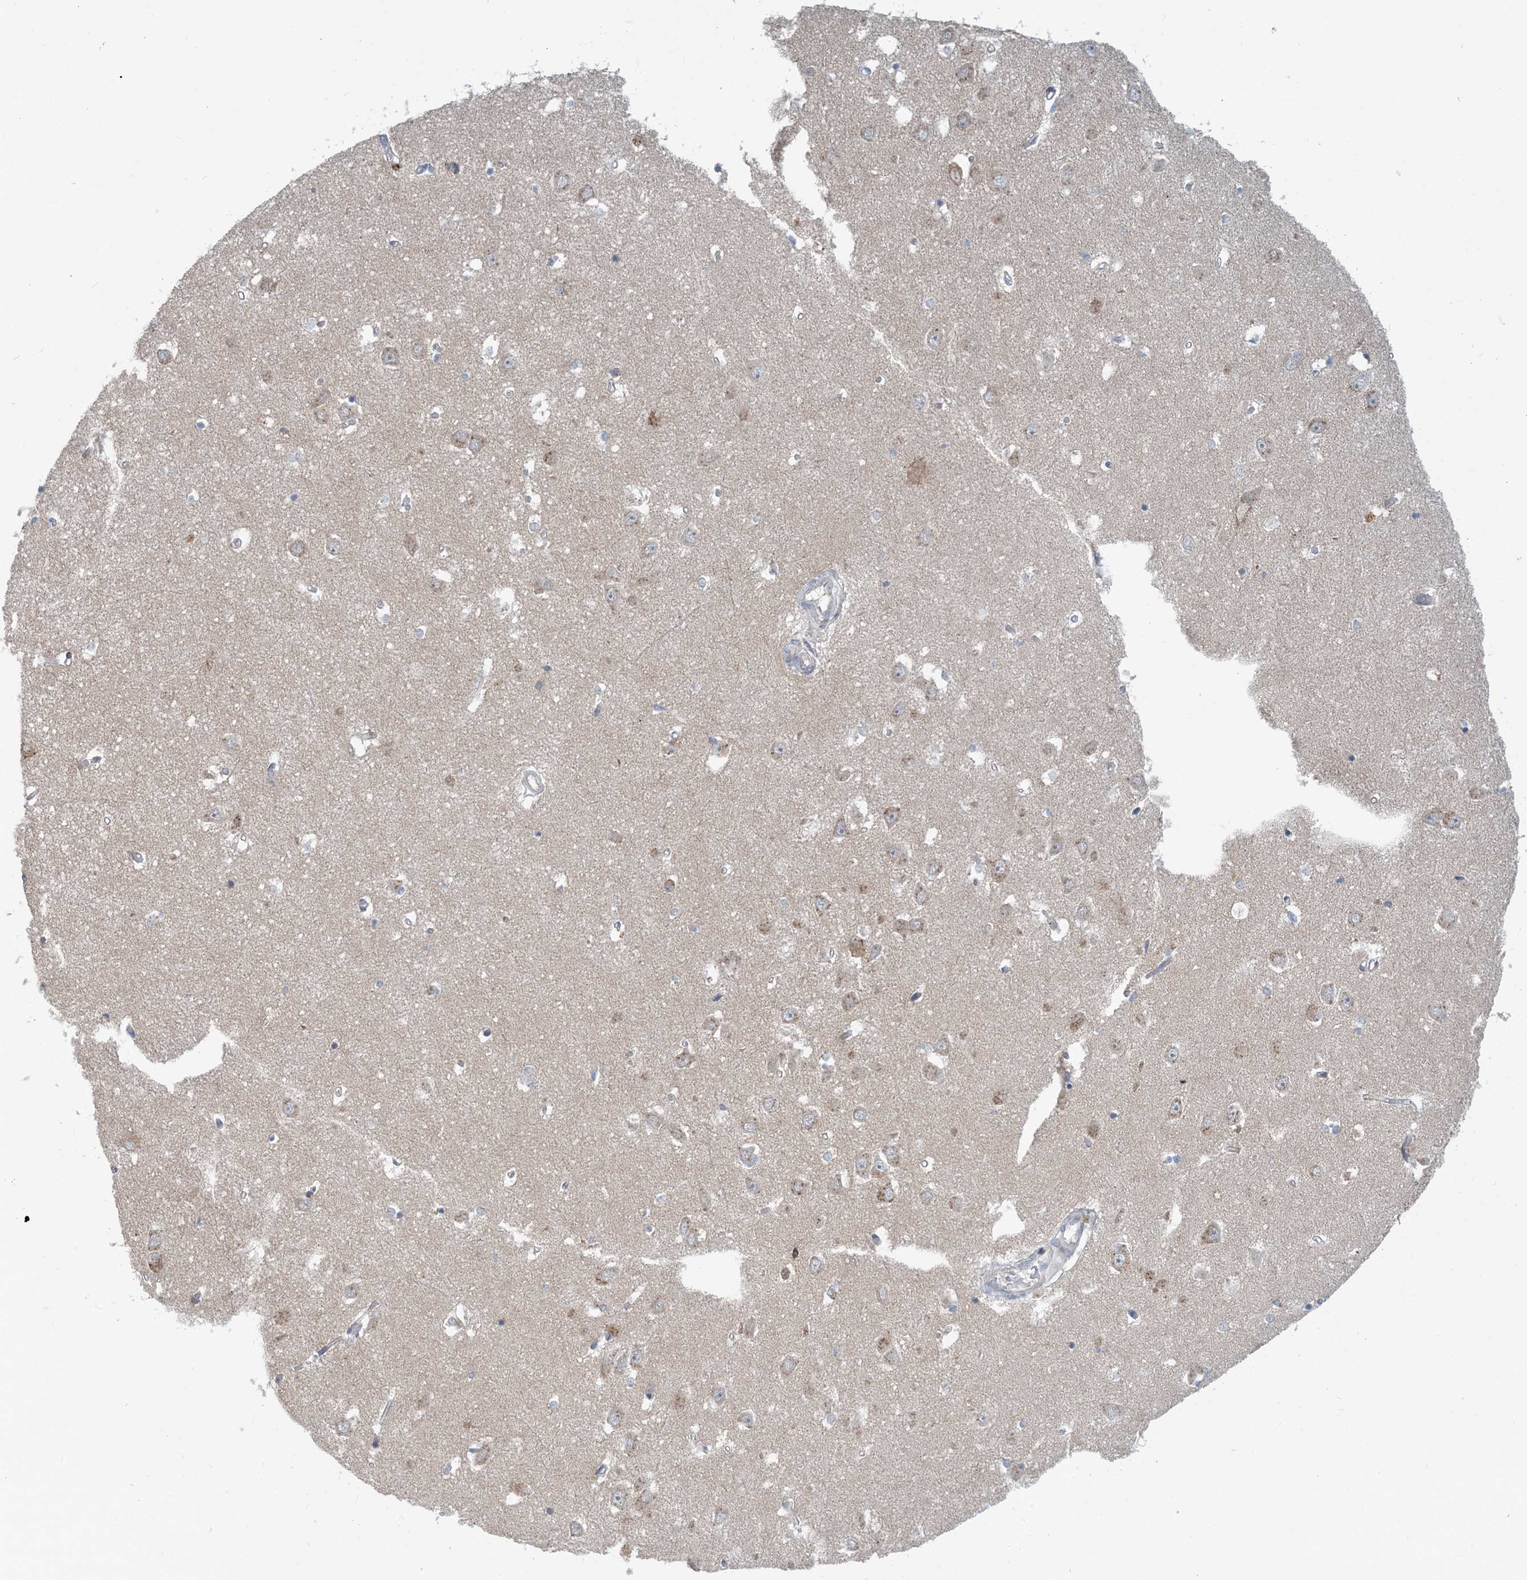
{"staining": {"intensity": "weak", "quantity": "<25%", "location": "cytoplasmic/membranous"}, "tissue": "hippocampus", "cell_type": "Glial cells", "image_type": "normal", "snomed": [{"axis": "morphology", "description": "Normal tissue, NOS"}, {"axis": "topography", "description": "Hippocampus"}], "caption": "Immunohistochemistry image of normal hippocampus: hippocampus stained with DAB (3,3'-diaminobenzidine) exhibits no significant protein positivity in glial cells.", "gene": "TINAG", "patient": {"sex": "male", "age": 70}}